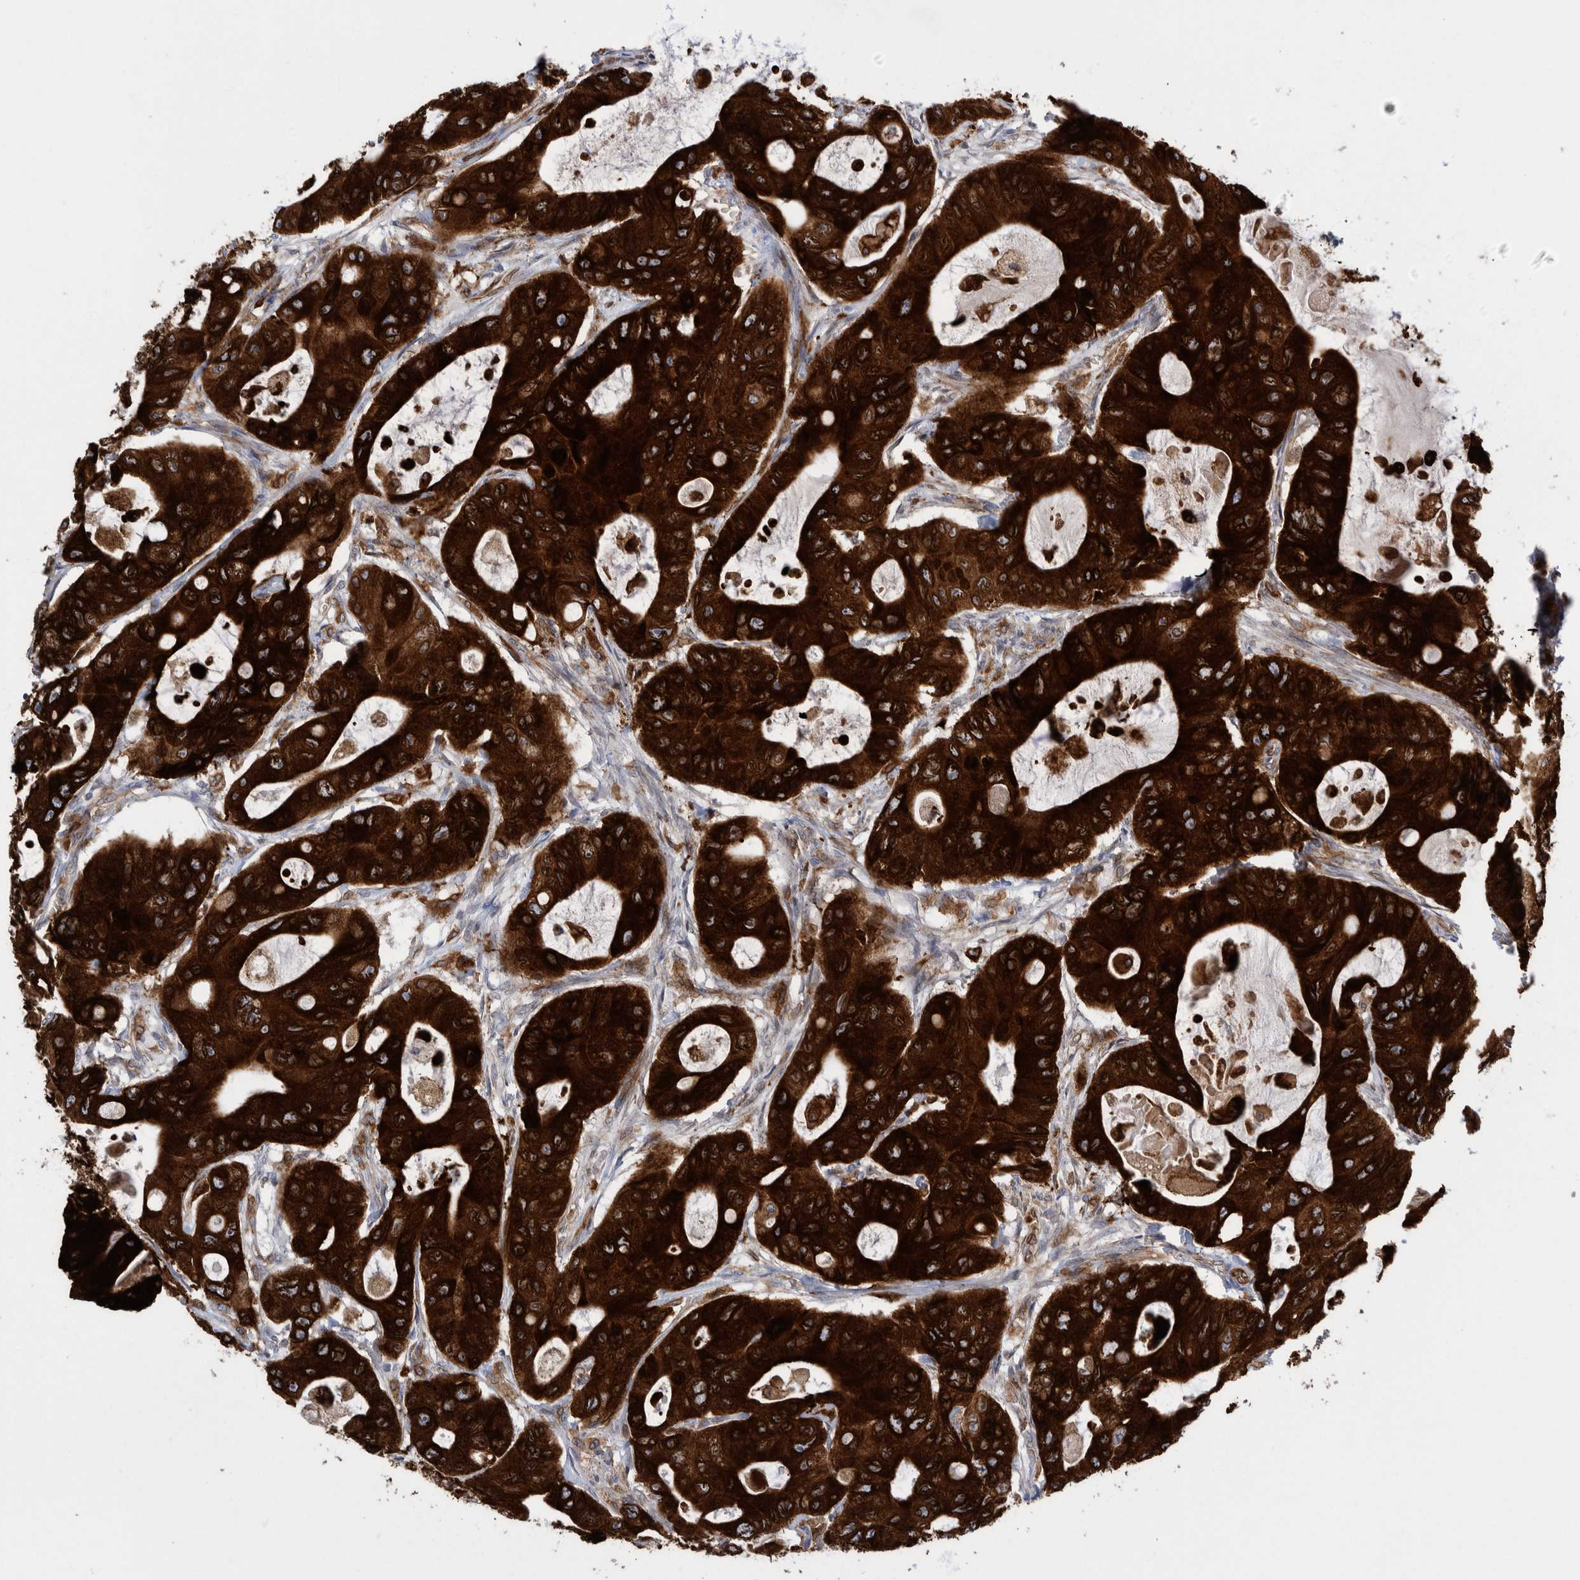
{"staining": {"intensity": "strong", "quantity": ">75%", "location": "cytoplasmic/membranous"}, "tissue": "colorectal cancer", "cell_type": "Tumor cells", "image_type": "cancer", "snomed": [{"axis": "morphology", "description": "Adenocarcinoma, NOS"}, {"axis": "topography", "description": "Colon"}], "caption": "An image of human colorectal cancer stained for a protein demonstrates strong cytoplasmic/membranous brown staining in tumor cells. (DAB (3,3'-diaminobenzidine) IHC with brightfield microscopy, high magnification).", "gene": "THEM6", "patient": {"sex": "female", "age": 46}}